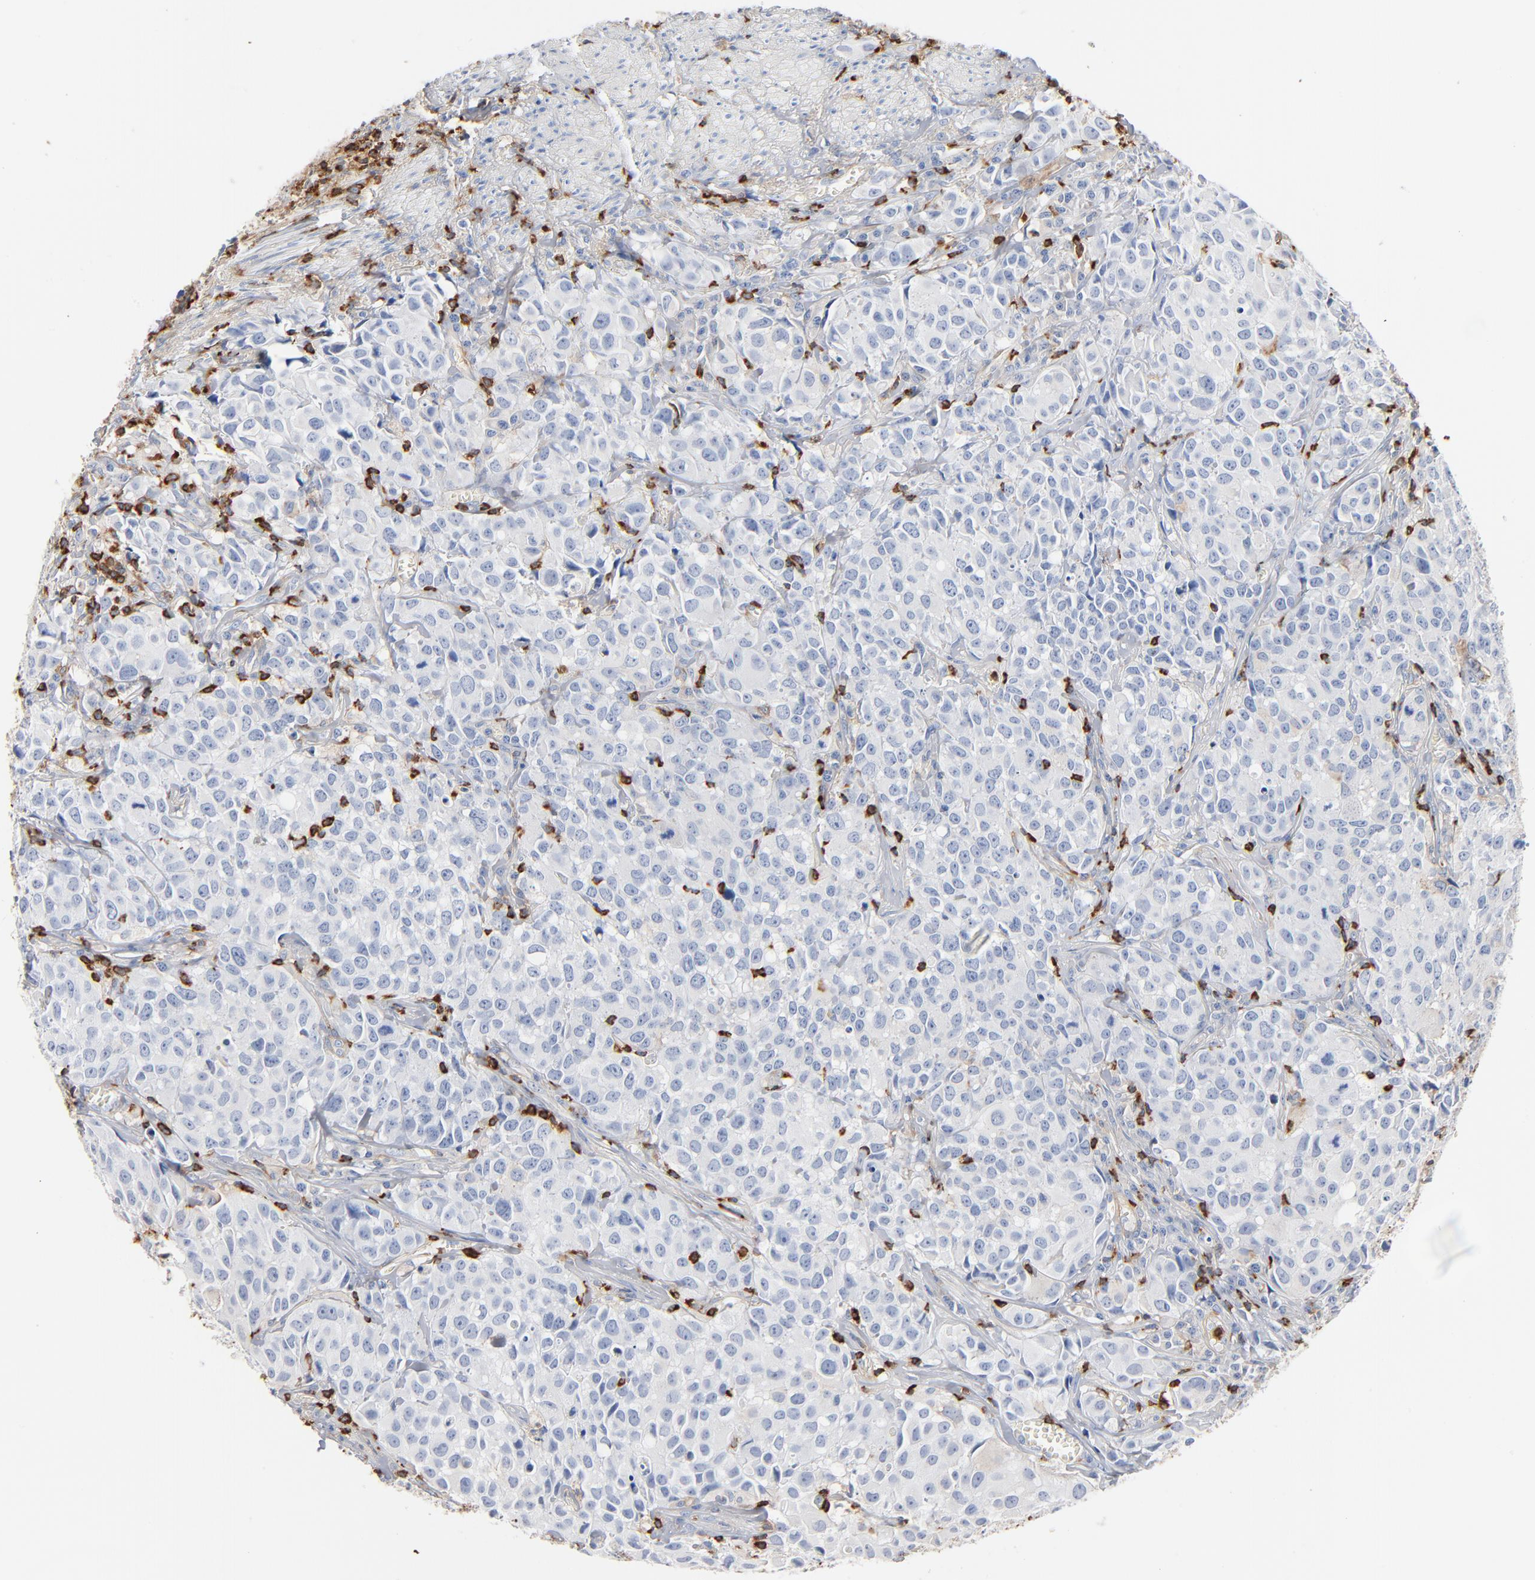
{"staining": {"intensity": "negative", "quantity": "none", "location": "none"}, "tissue": "urothelial cancer", "cell_type": "Tumor cells", "image_type": "cancer", "snomed": [{"axis": "morphology", "description": "Urothelial carcinoma, High grade"}, {"axis": "topography", "description": "Urinary bladder"}], "caption": "A high-resolution micrograph shows immunohistochemistry (IHC) staining of high-grade urothelial carcinoma, which exhibits no significant staining in tumor cells. The staining was performed using DAB to visualize the protein expression in brown, while the nuclei were stained in blue with hematoxylin (Magnification: 20x).", "gene": "SH3KBP1", "patient": {"sex": "female", "age": 75}}